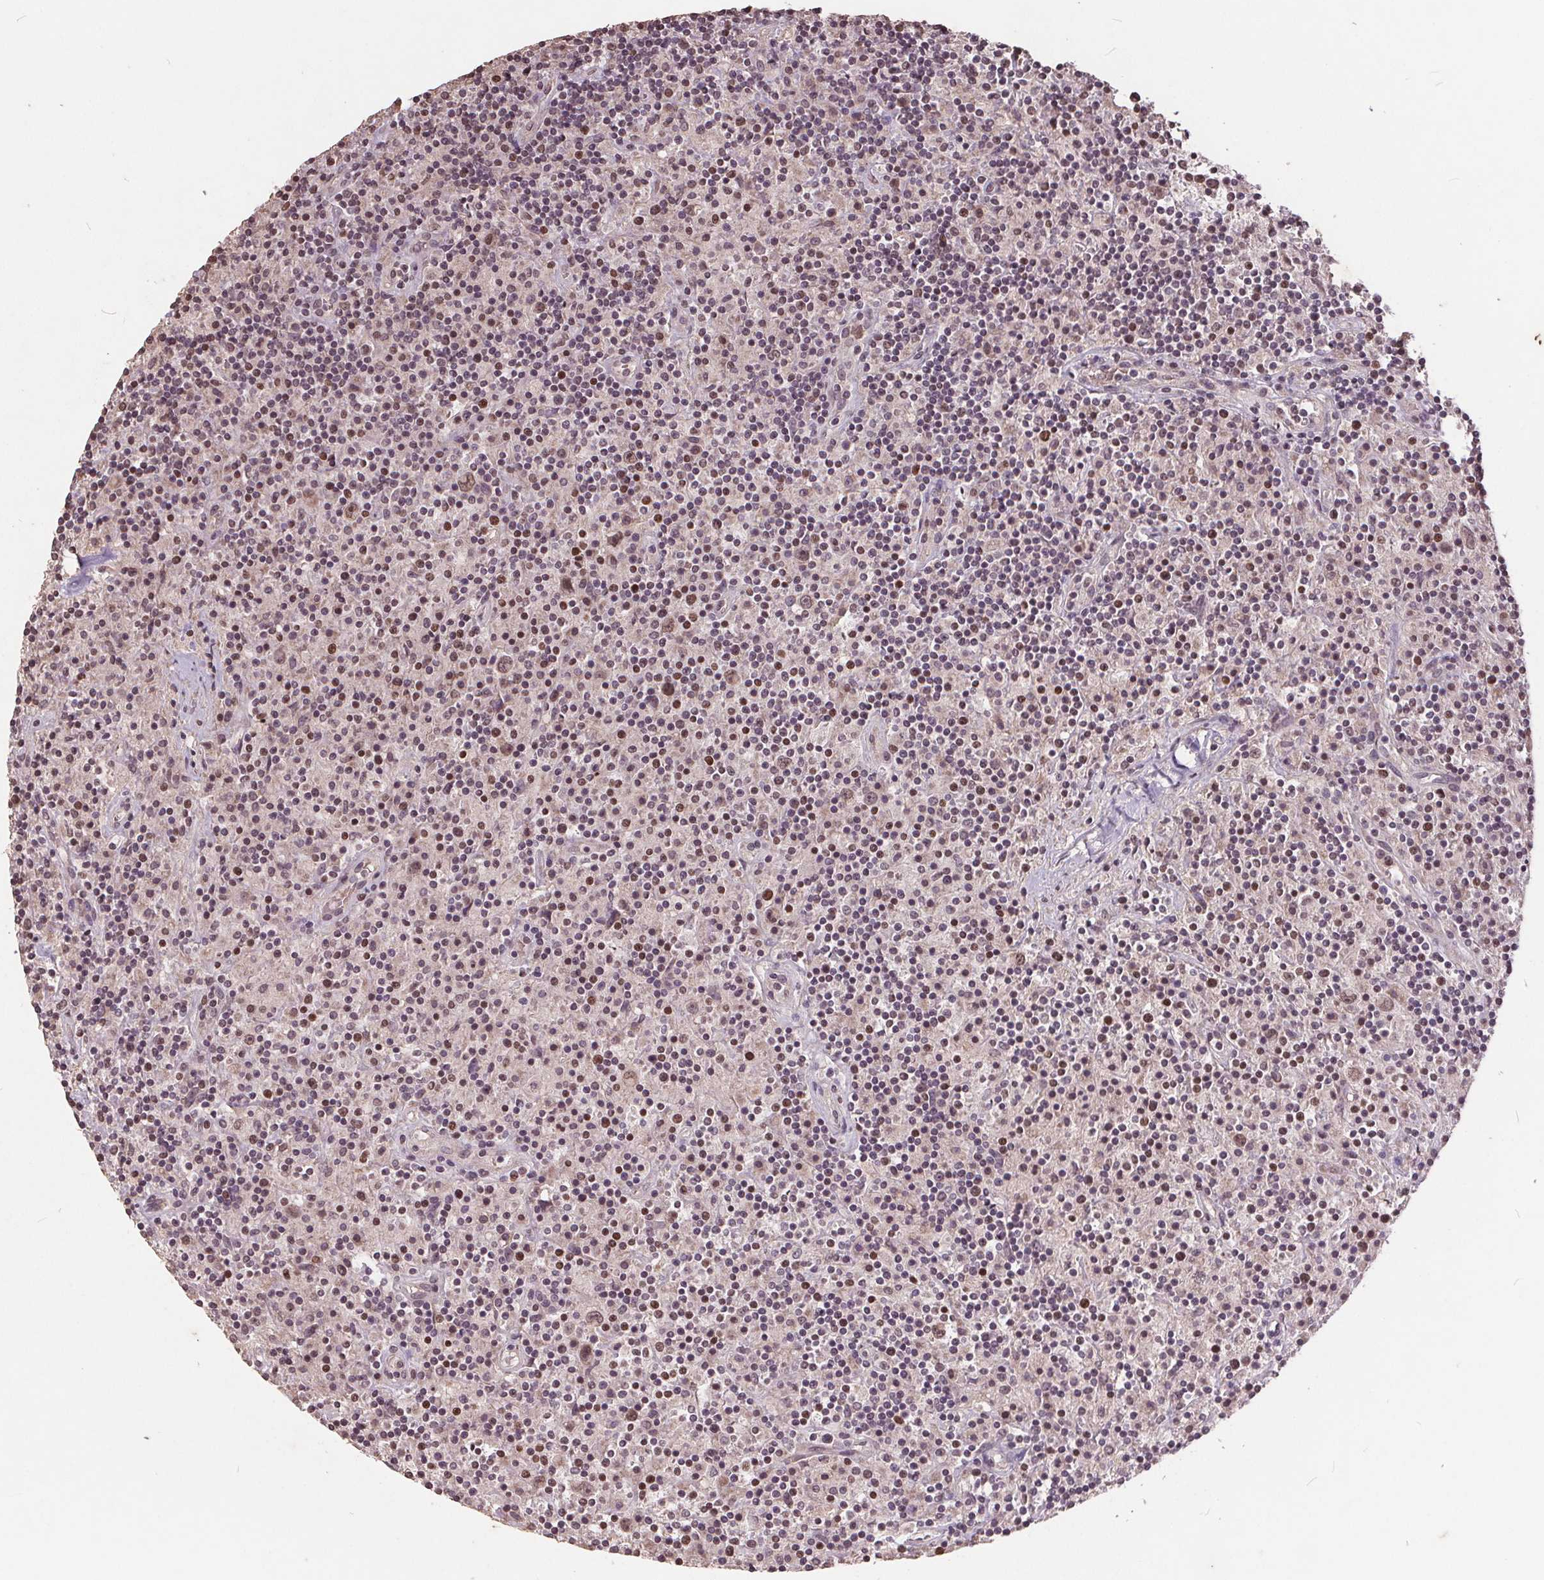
{"staining": {"intensity": "weak", "quantity": ">75%", "location": "nuclear"}, "tissue": "lymphoma", "cell_type": "Tumor cells", "image_type": "cancer", "snomed": [{"axis": "morphology", "description": "Hodgkin's disease, NOS"}, {"axis": "topography", "description": "Lymph node"}], "caption": "Tumor cells show weak nuclear expression in approximately >75% of cells in Hodgkin's disease.", "gene": "DNMT3B", "patient": {"sex": "male", "age": 70}}